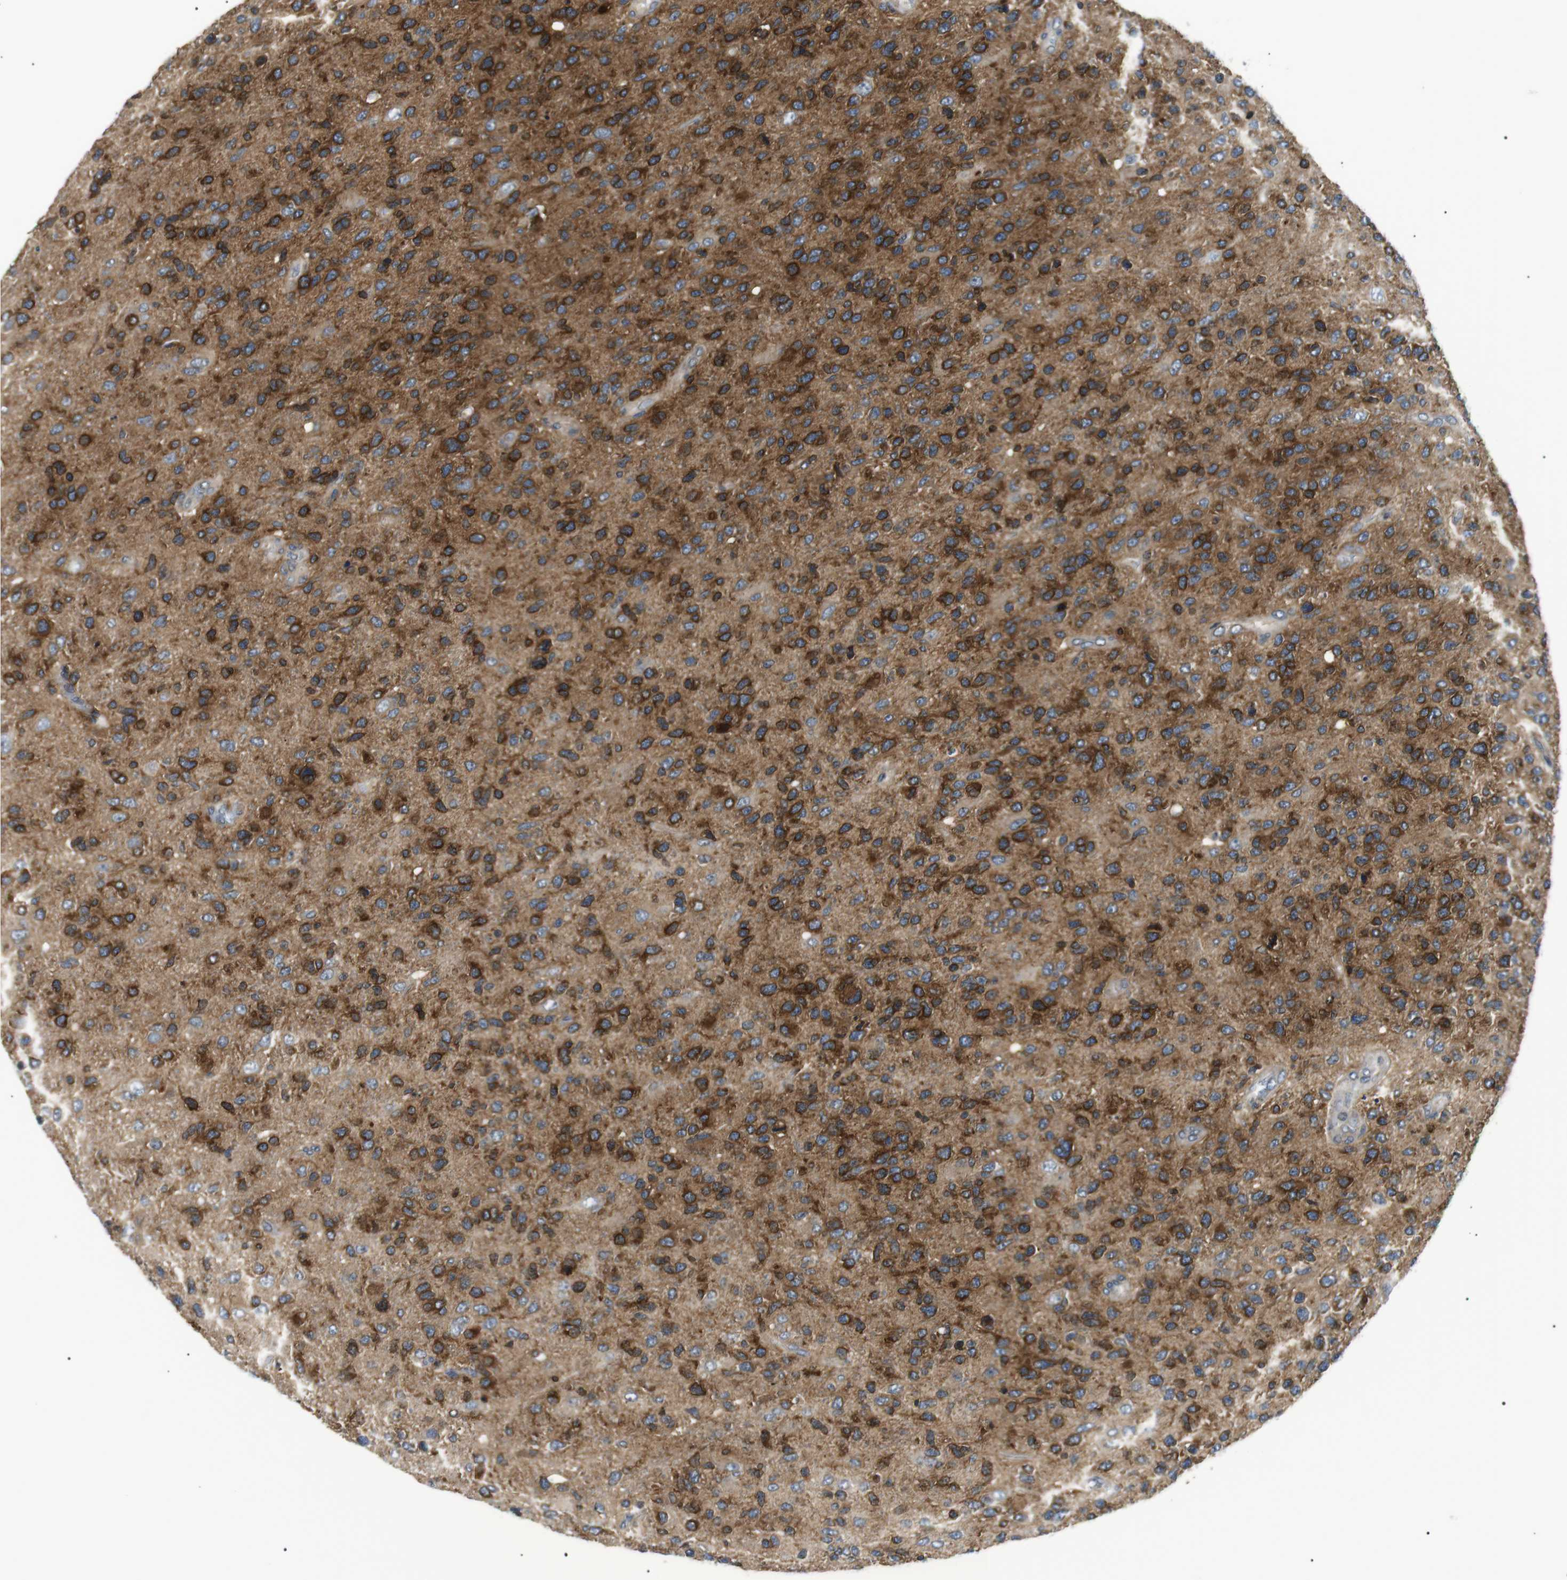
{"staining": {"intensity": "moderate", "quantity": ">75%", "location": "cytoplasmic/membranous"}, "tissue": "glioma", "cell_type": "Tumor cells", "image_type": "cancer", "snomed": [{"axis": "morphology", "description": "Glioma, malignant, High grade"}, {"axis": "topography", "description": "Brain"}], "caption": "Tumor cells display medium levels of moderate cytoplasmic/membranous positivity in approximately >75% of cells in human glioma. (DAB = brown stain, brightfield microscopy at high magnification).", "gene": "RAB9A", "patient": {"sex": "female", "age": 58}}